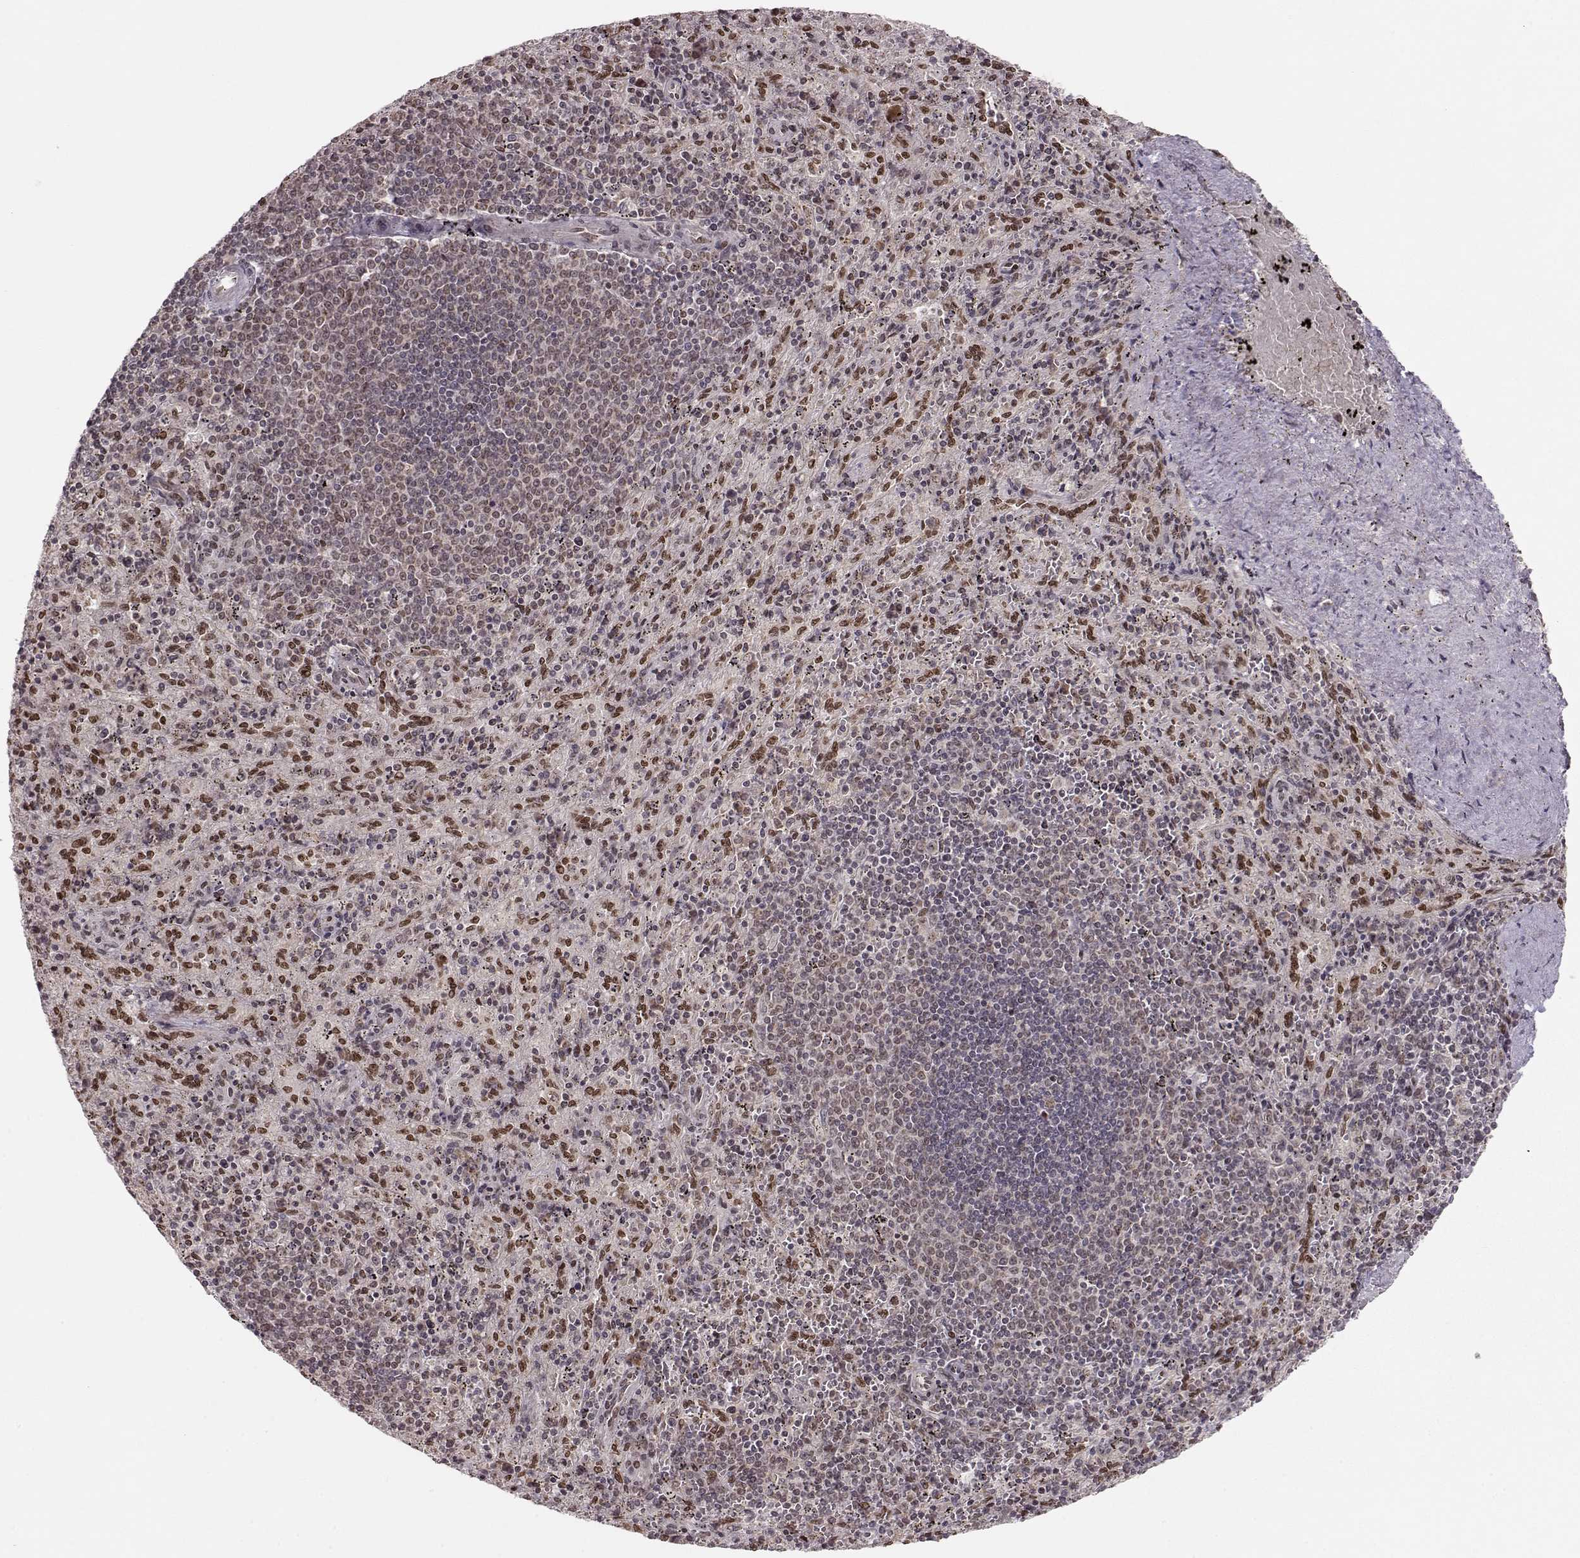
{"staining": {"intensity": "strong", "quantity": "25%-75%", "location": "nuclear"}, "tissue": "spleen", "cell_type": "Cells in red pulp", "image_type": "normal", "snomed": [{"axis": "morphology", "description": "Normal tissue, NOS"}, {"axis": "topography", "description": "Spleen"}], "caption": "IHC (DAB (3,3'-diaminobenzidine)) staining of normal spleen exhibits strong nuclear protein staining in about 25%-75% of cells in red pulp.", "gene": "RAI1", "patient": {"sex": "male", "age": 57}}